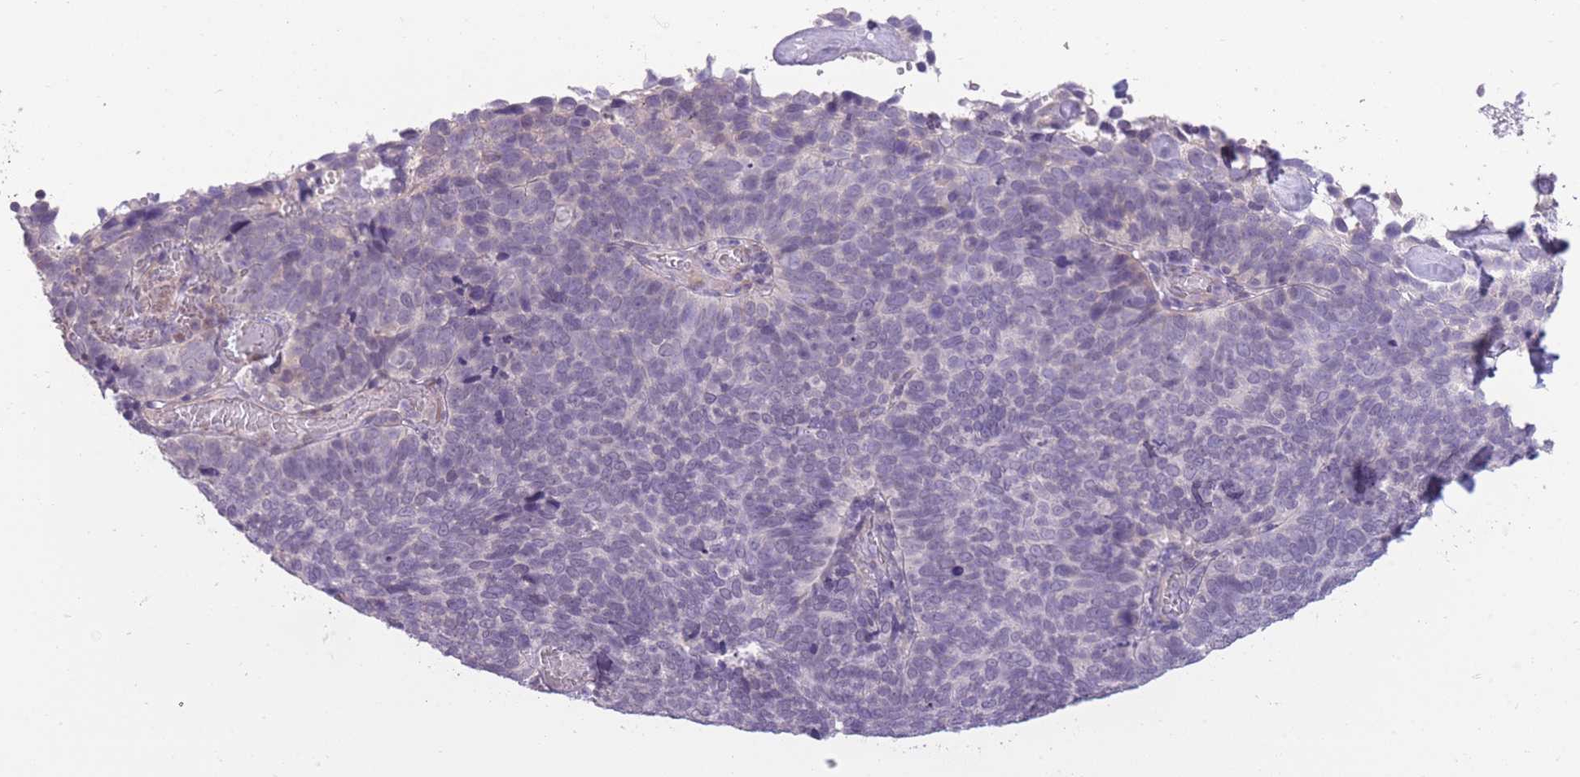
{"staining": {"intensity": "negative", "quantity": "none", "location": "none"}, "tissue": "cervical cancer", "cell_type": "Tumor cells", "image_type": "cancer", "snomed": [{"axis": "morphology", "description": "Squamous cell carcinoma, NOS"}, {"axis": "topography", "description": "Cervix"}], "caption": "A high-resolution micrograph shows immunohistochemistry staining of cervical squamous cell carcinoma, which exhibits no significant positivity in tumor cells.", "gene": "ZBTB24", "patient": {"sex": "female", "age": 39}}